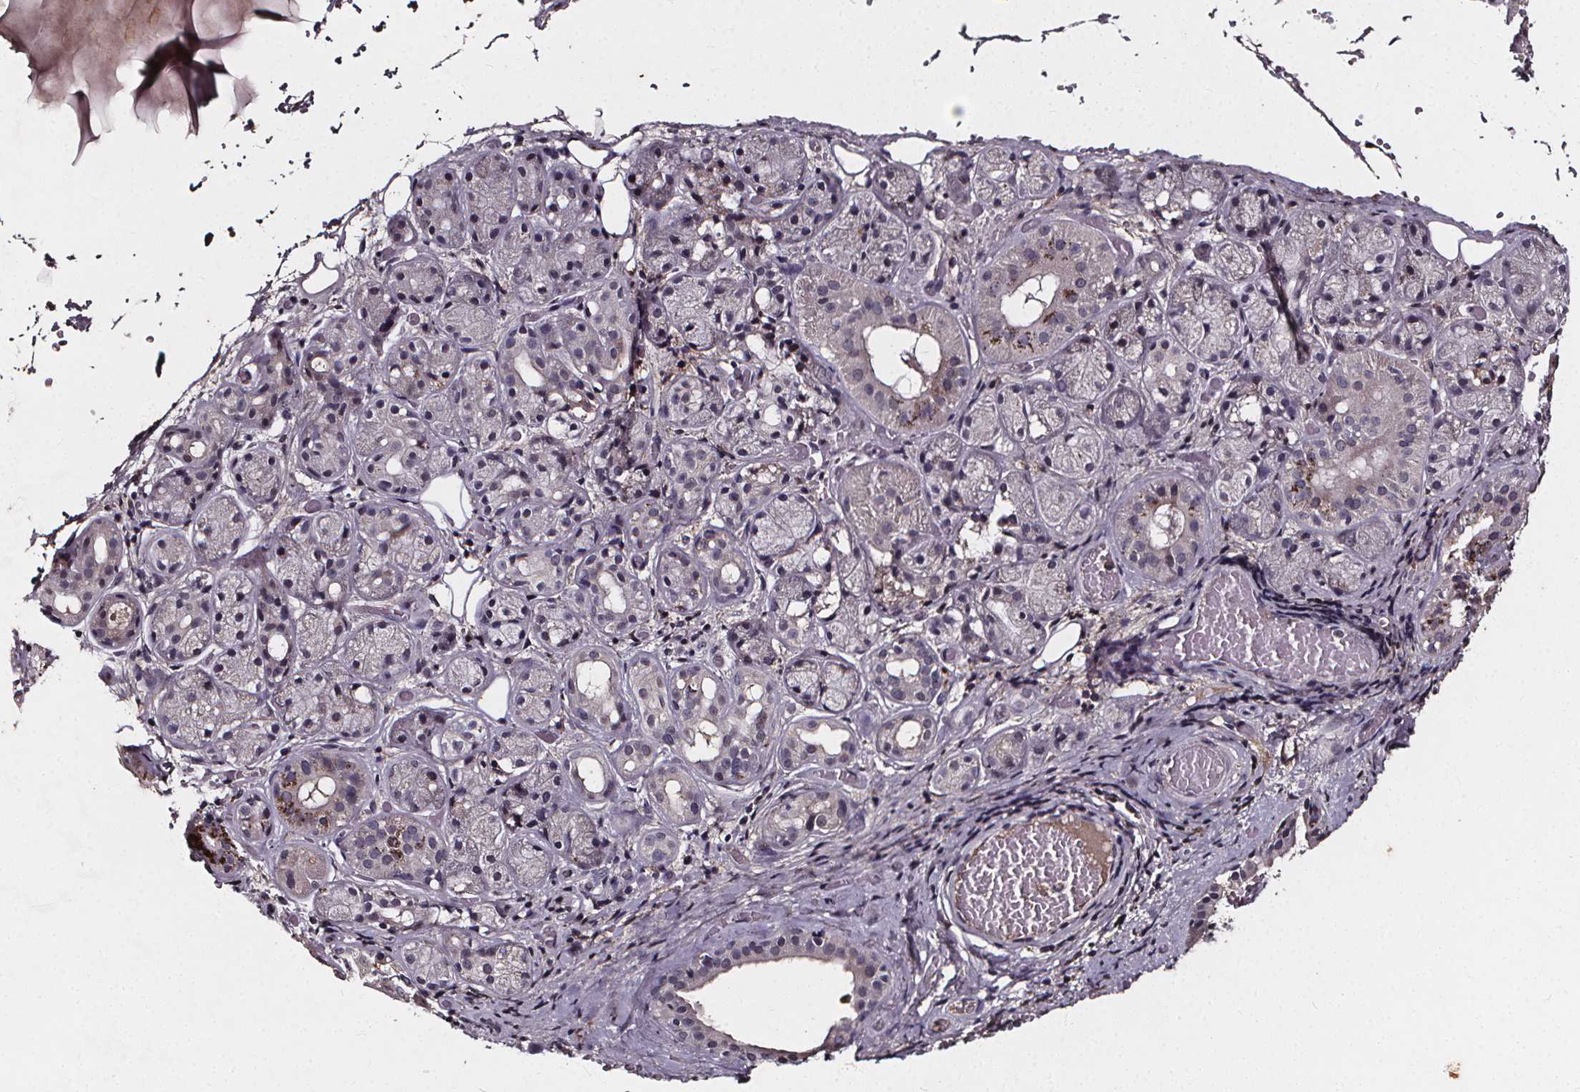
{"staining": {"intensity": "moderate", "quantity": "<25%", "location": "cytoplasmic/membranous"}, "tissue": "salivary gland", "cell_type": "Glandular cells", "image_type": "normal", "snomed": [{"axis": "morphology", "description": "Normal tissue, NOS"}, {"axis": "topography", "description": "Salivary gland"}, {"axis": "topography", "description": "Peripheral nerve tissue"}], "caption": "Immunohistochemical staining of benign human salivary gland shows moderate cytoplasmic/membranous protein expression in approximately <25% of glandular cells.", "gene": "SPAG8", "patient": {"sex": "male", "age": 71}}